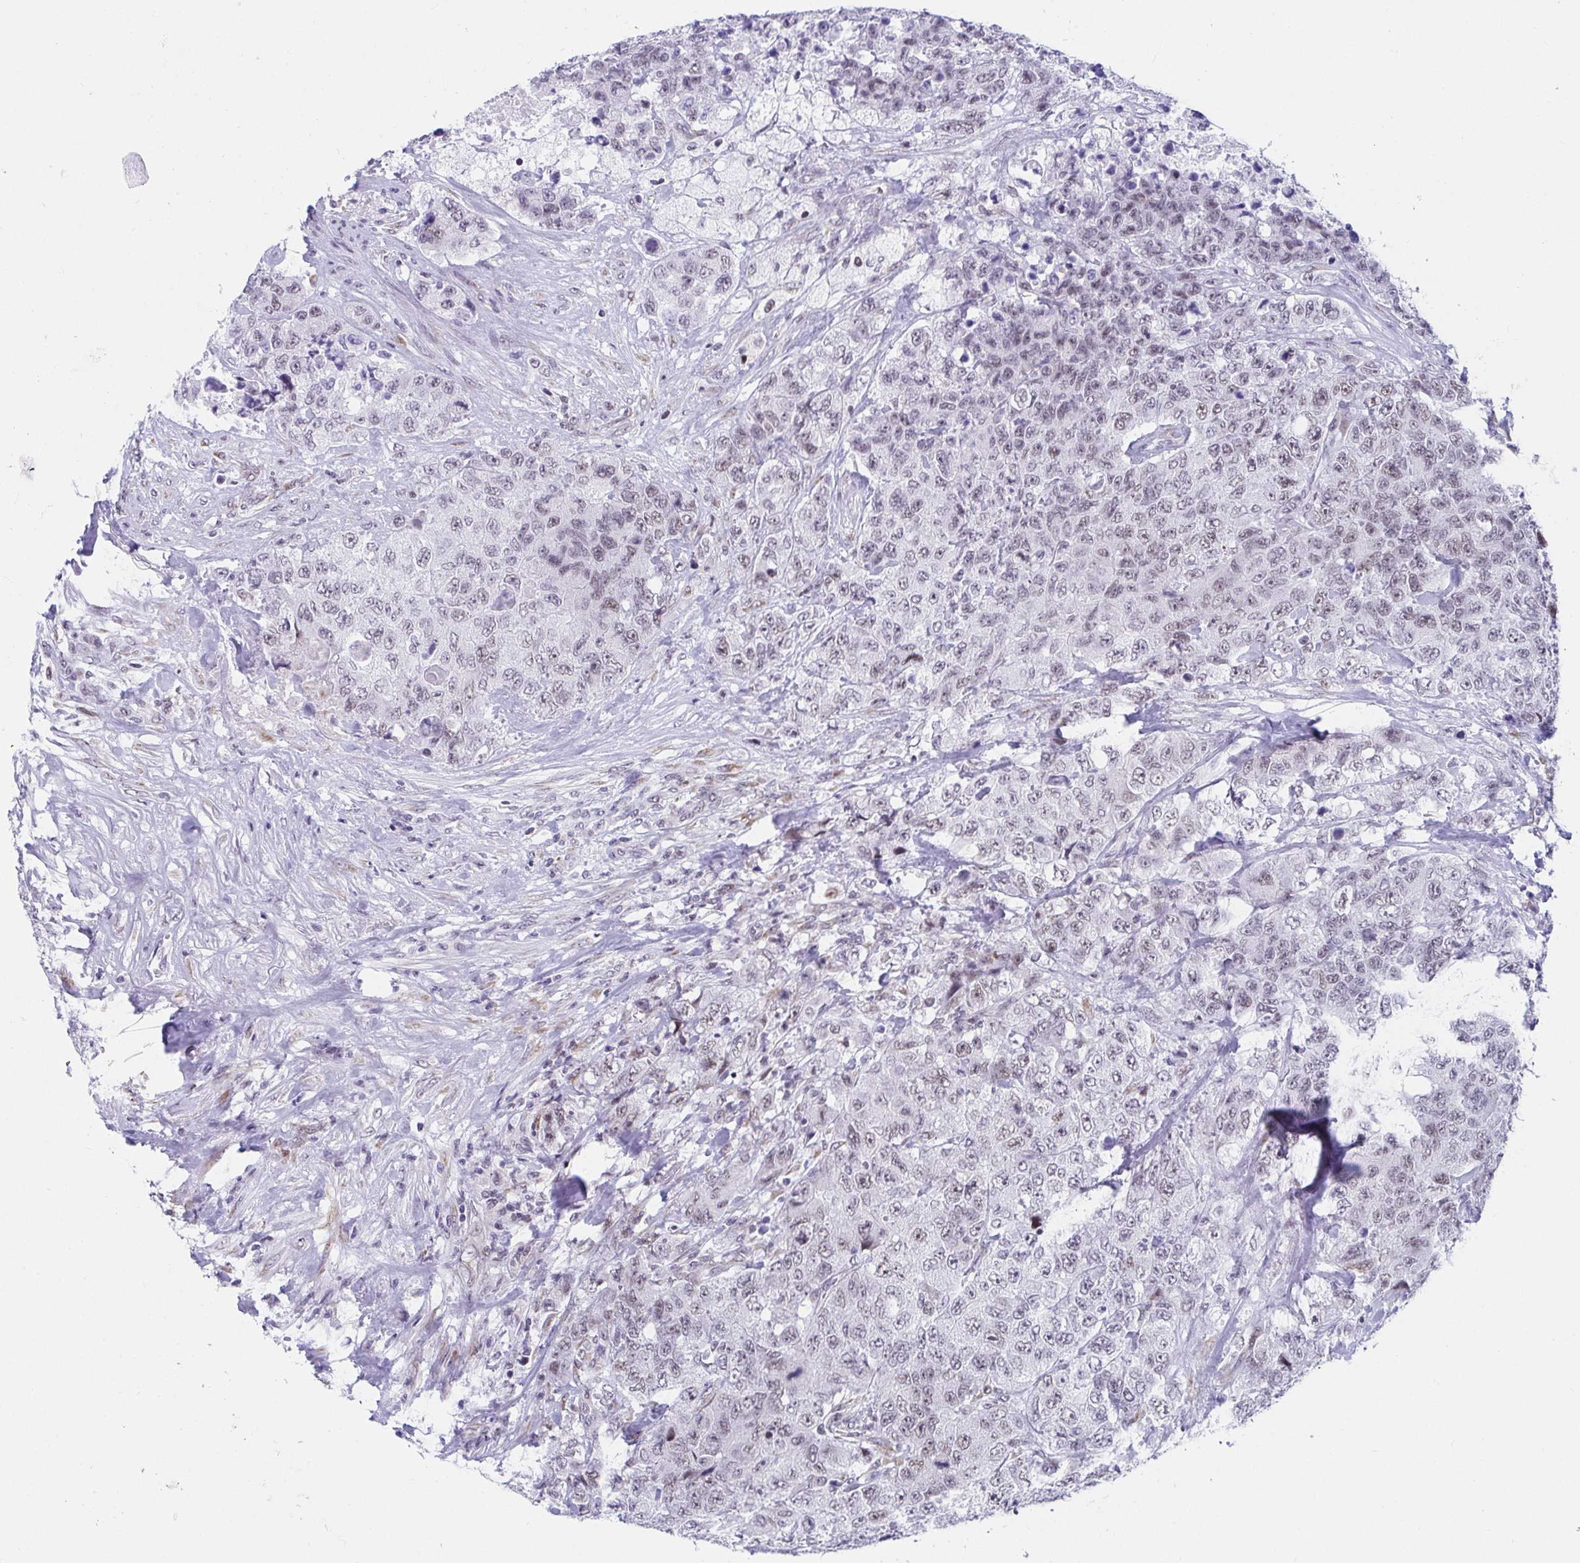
{"staining": {"intensity": "weak", "quantity": "25%-75%", "location": "nuclear"}, "tissue": "urothelial cancer", "cell_type": "Tumor cells", "image_type": "cancer", "snomed": [{"axis": "morphology", "description": "Urothelial carcinoma, High grade"}, {"axis": "topography", "description": "Urinary bladder"}], "caption": "Urothelial carcinoma (high-grade) was stained to show a protein in brown. There is low levels of weak nuclear expression in approximately 25%-75% of tumor cells.", "gene": "WDR72", "patient": {"sex": "female", "age": 78}}